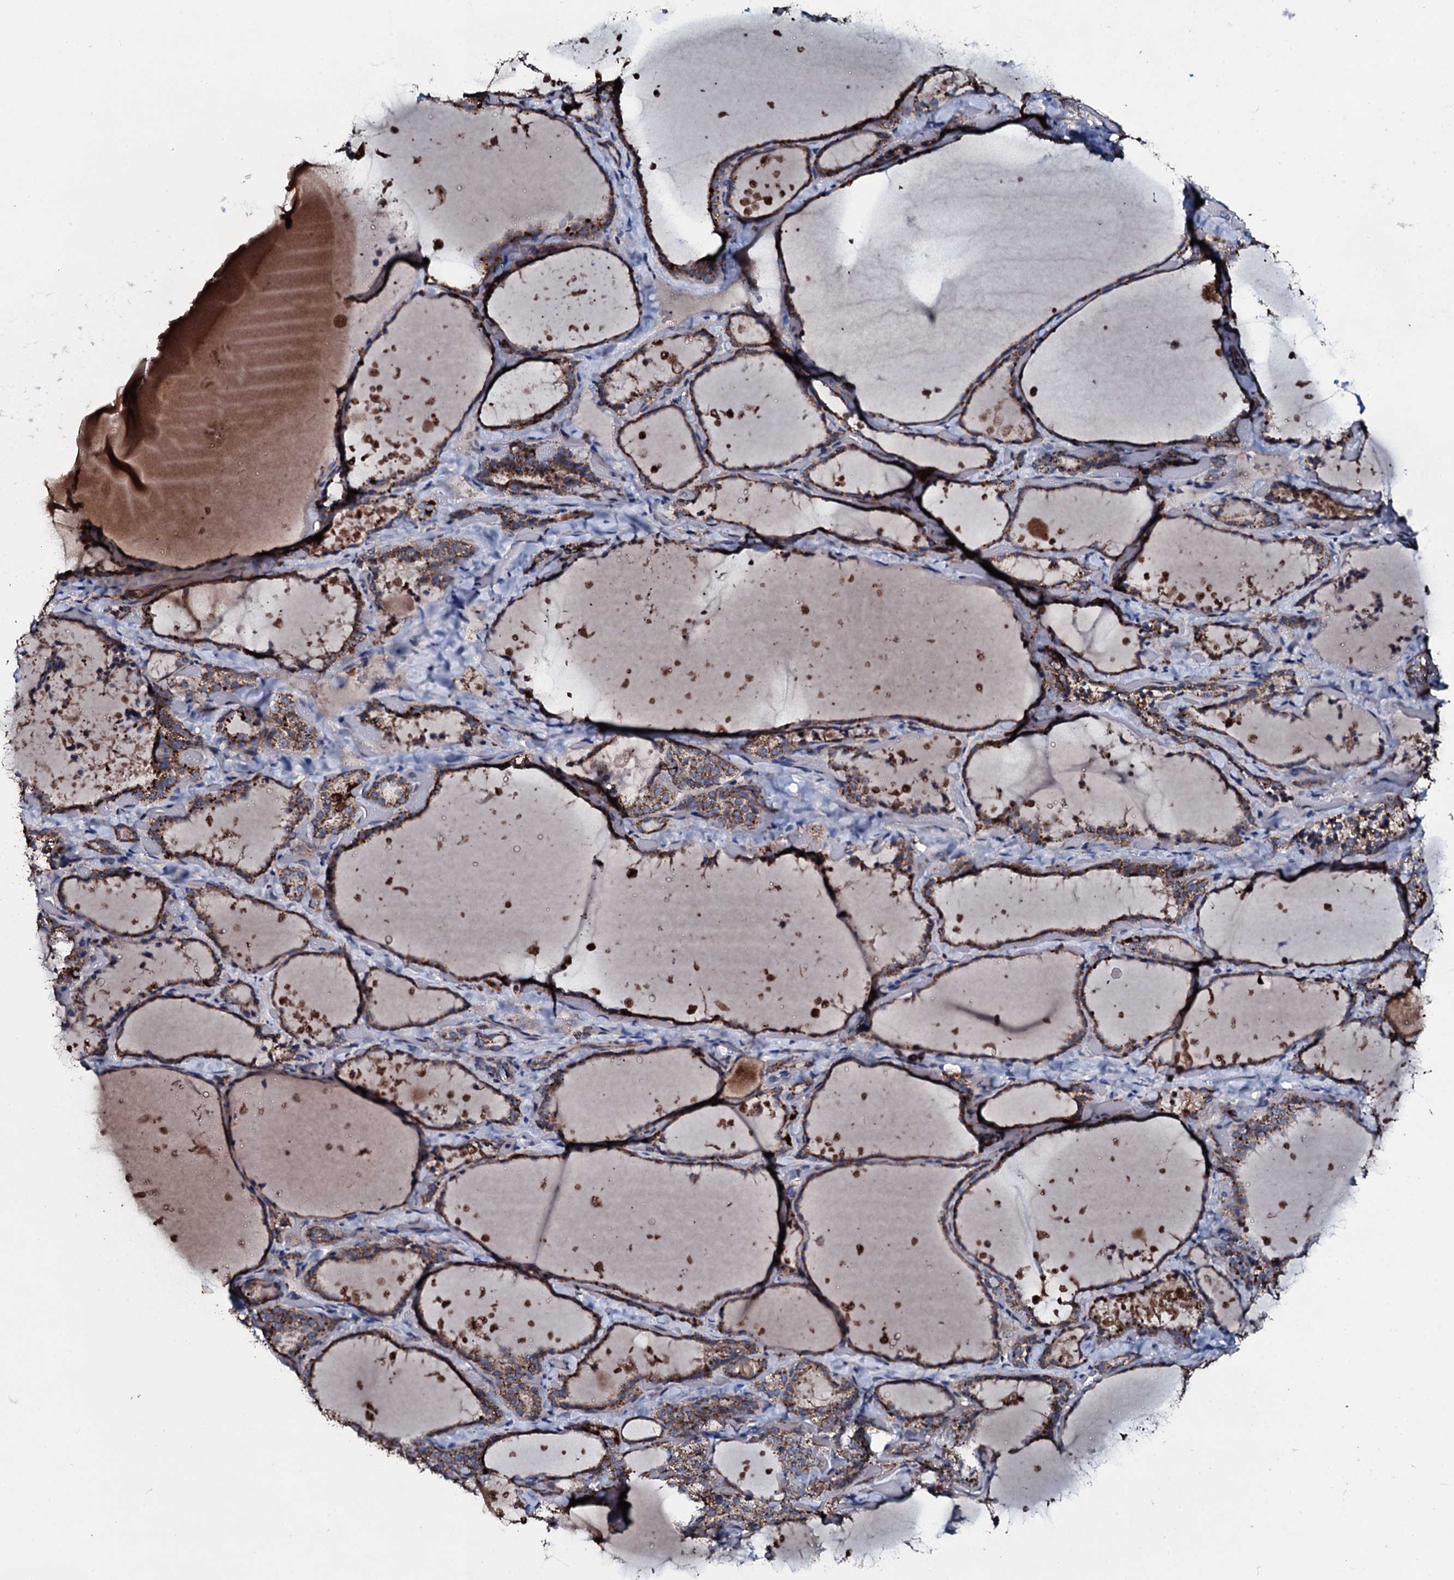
{"staining": {"intensity": "moderate", "quantity": ">75%", "location": "cytoplasmic/membranous"}, "tissue": "thyroid gland", "cell_type": "Glandular cells", "image_type": "normal", "snomed": [{"axis": "morphology", "description": "Normal tissue, NOS"}, {"axis": "topography", "description": "Thyroid gland"}], "caption": "IHC micrograph of unremarkable thyroid gland stained for a protein (brown), which exhibits medium levels of moderate cytoplasmic/membranous expression in approximately >75% of glandular cells.", "gene": "DYNC2I2", "patient": {"sex": "female", "age": 44}}